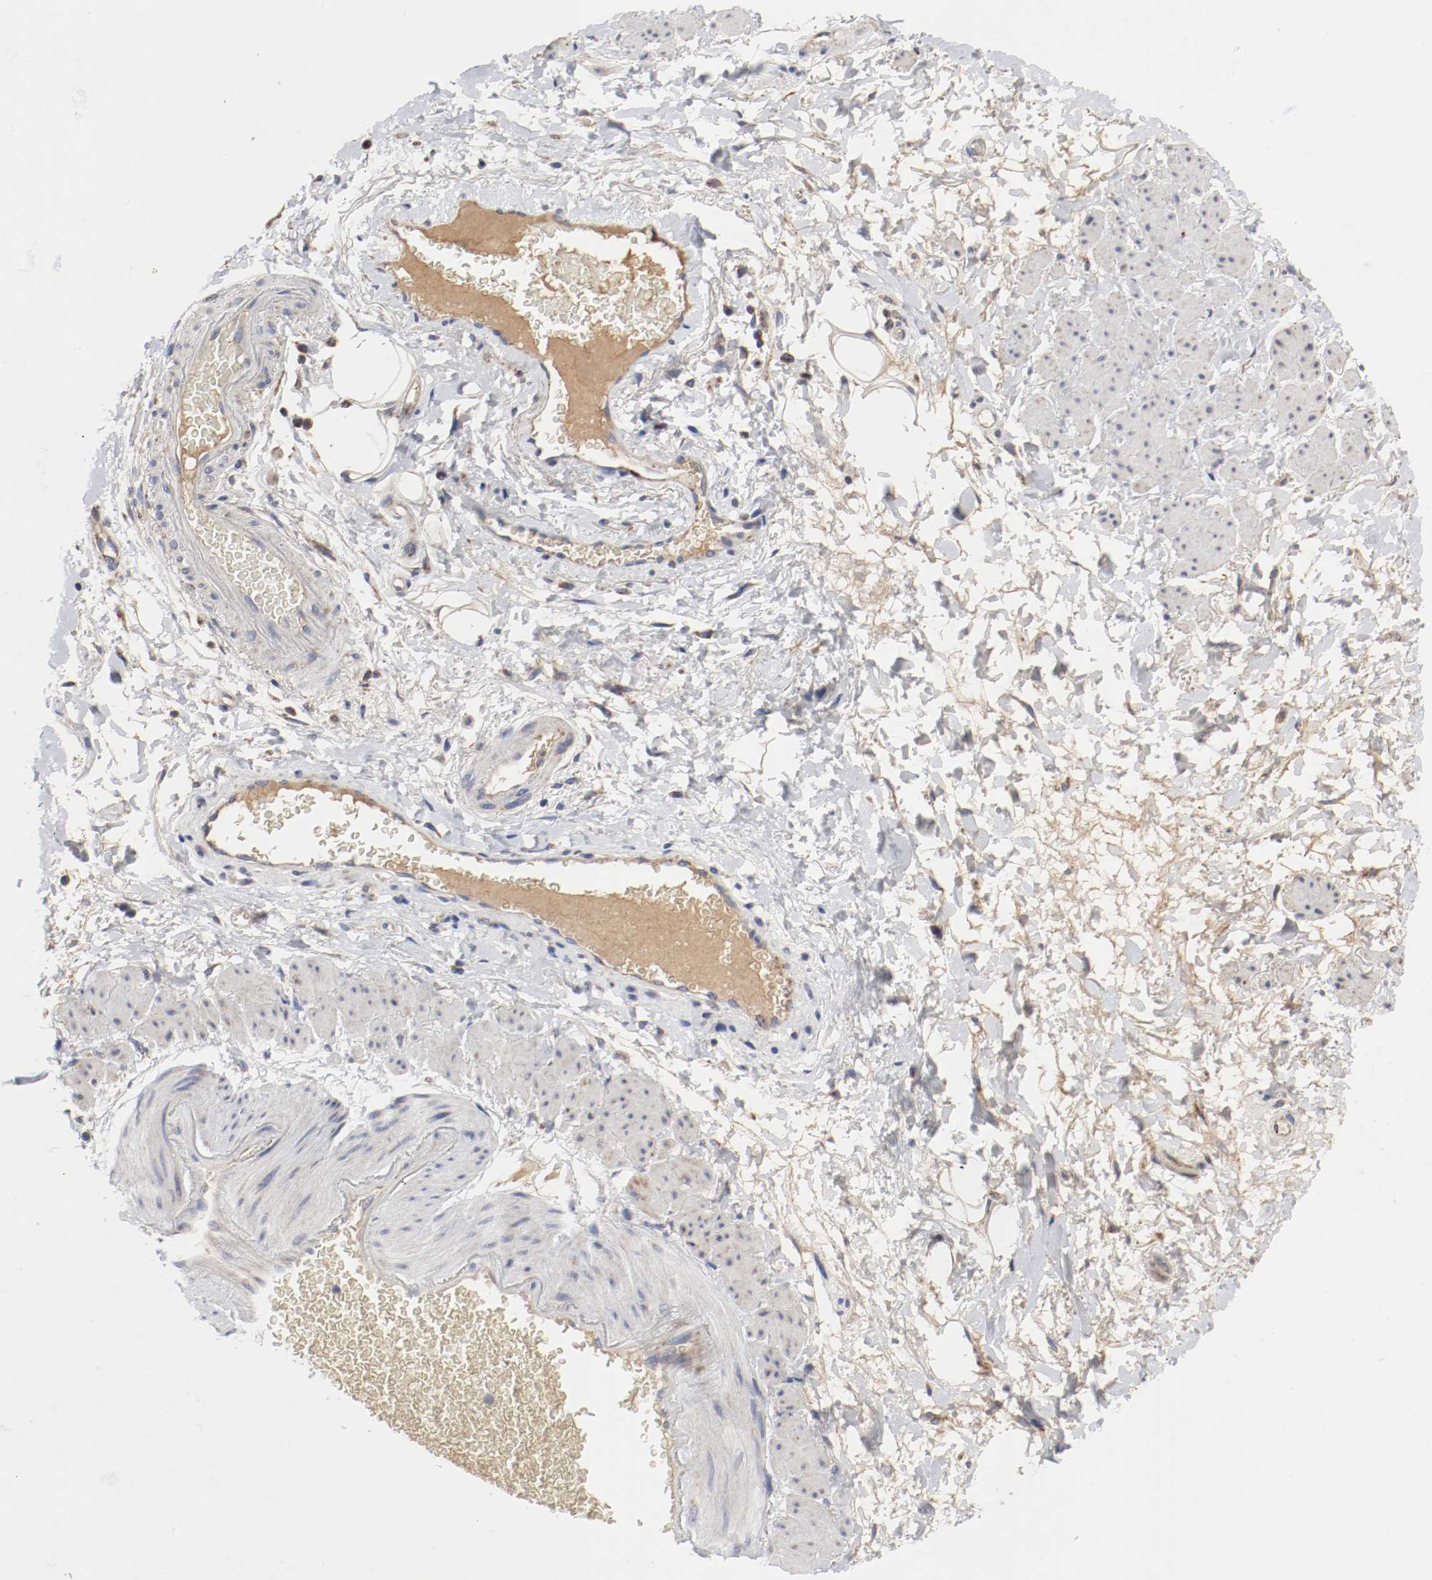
{"staining": {"intensity": "weak", "quantity": "25%-75%", "location": "cytoplasmic/membranous"}, "tissue": "adipose tissue", "cell_type": "Adipocytes", "image_type": "normal", "snomed": [{"axis": "morphology", "description": "Normal tissue, NOS"}, {"axis": "topography", "description": "Soft tissue"}, {"axis": "topography", "description": "Peripheral nerve tissue"}], "caption": "Immunohistochemical staining of benign human adipose tissue demonstrates low levels of weak cytoplasmic/membranous positivity in about 25%-75% of adipocytes. Immunohistochemistry stains the protein in brown and the nuclei are stained blue.", "gene": "AFG3L2", "patient": {"sex": "female", "age": 71}}